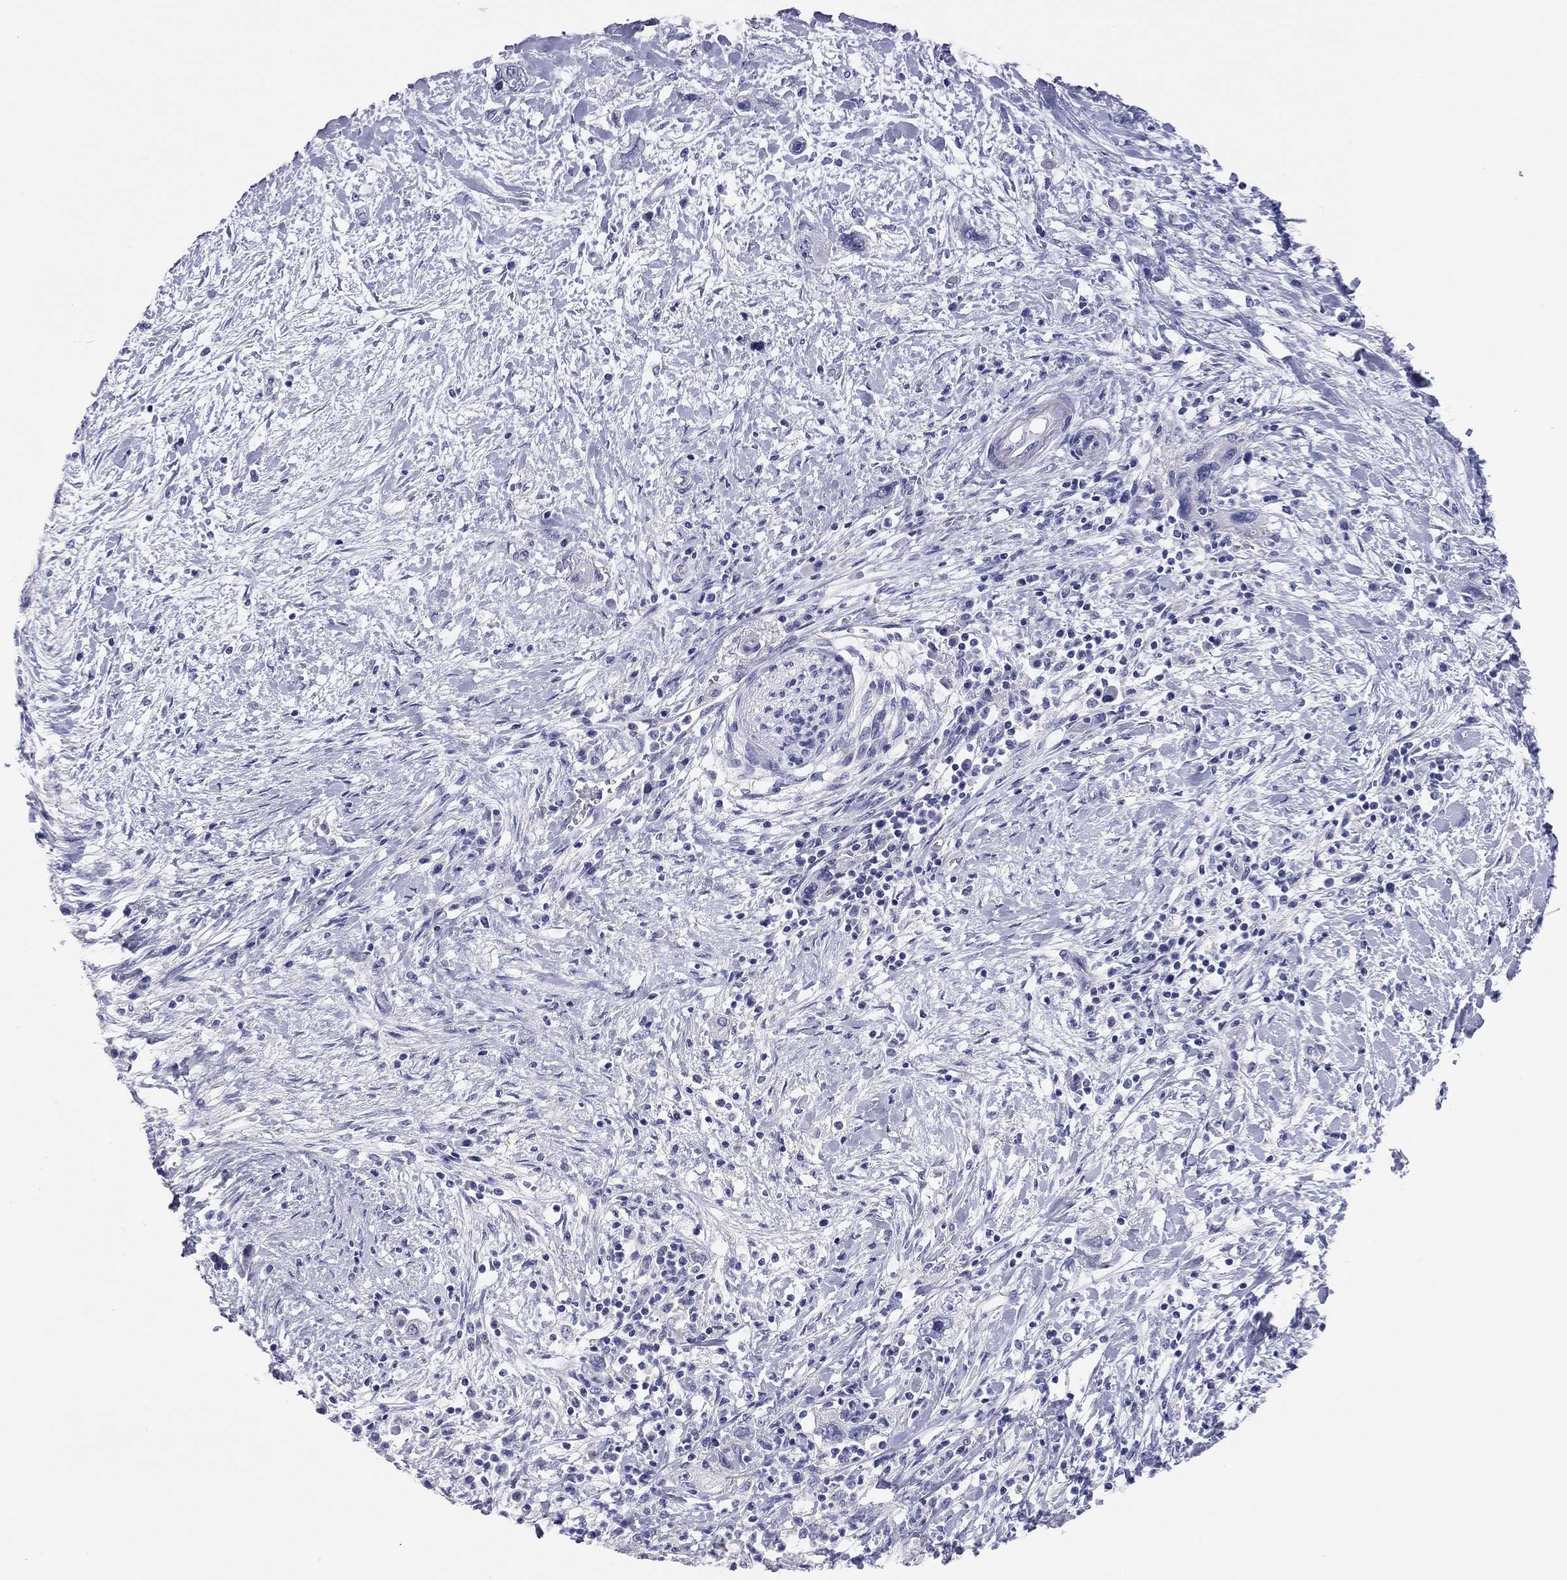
{"staining": {"intensity": "negative", "quantity": "none", "location": "none"}, "tissue": "pancreatic cancer", "cell_type": "Tumor cells", "image_type": "cancer", "snomed": [{"axis": "morphology", "description": "Adenocarcinoma, NOS"}, {"axis": "topography", "description": "Pancreas"}], "caption": "An image of human pancreatic cancer is negative for staining in tumor cells.", "gene": "TMEM221", "patient": {"sex": "female", "age": 73}}